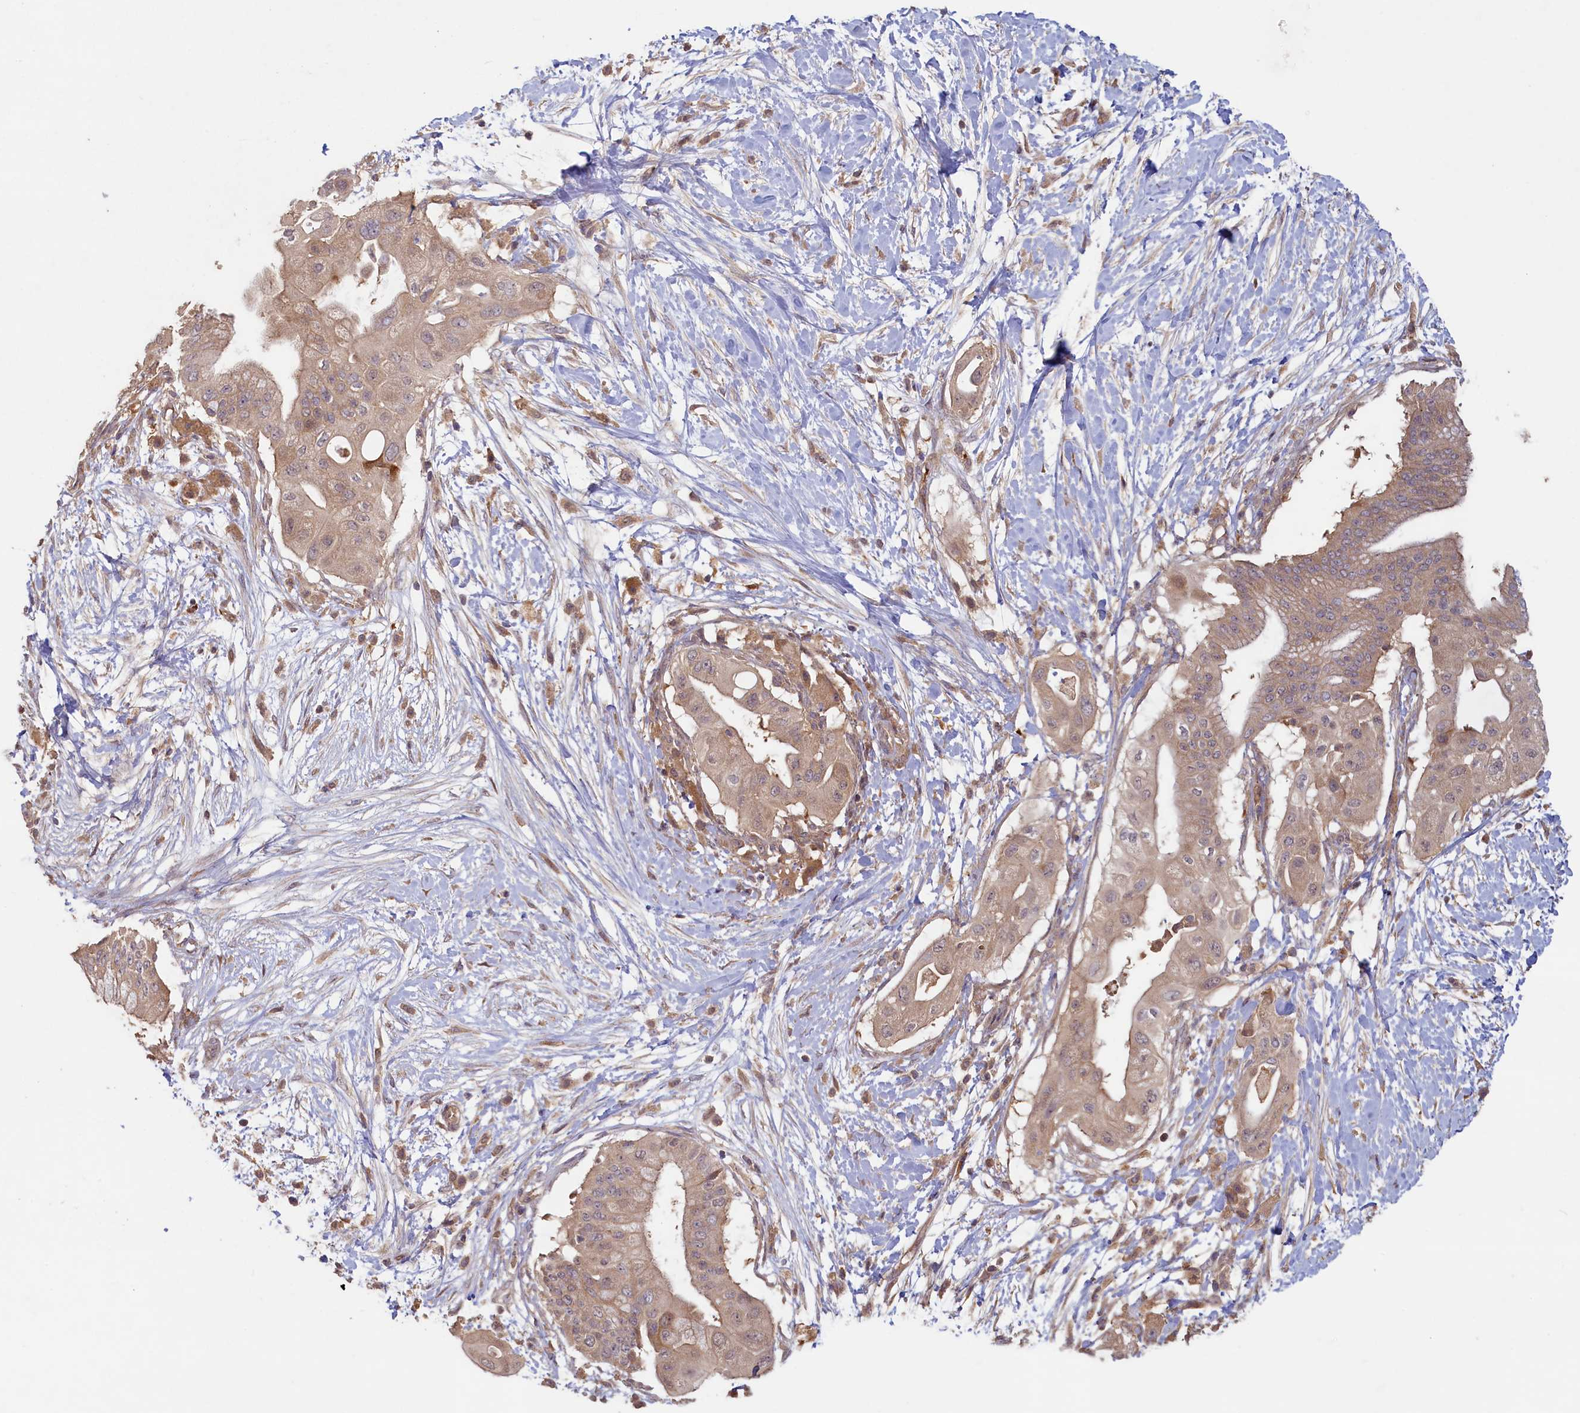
{"staining": {"intensity": "weak", "quantity": ">75%", "location": "cytoplasmic/membranous"}, "tissue": "pancreatic cancer", "cell_type": "Tumor cells", "image_type": "cancer", "snomed": [{"axis": "morphology", "description": "Adenocarcinoma, NOS"}, {"axis": "topography", "description": "Pancreas"}], "caption": "Weak cytoplasmic/membranous protein positivity is seen in about >75% of tumor cells in pancreatic adenocarcinoma. The protein of interest is shown in brown color, while the nuclei are stained blue.", "gene": "CIAO2B", "patient": {"sex": "male", "age": 68}}